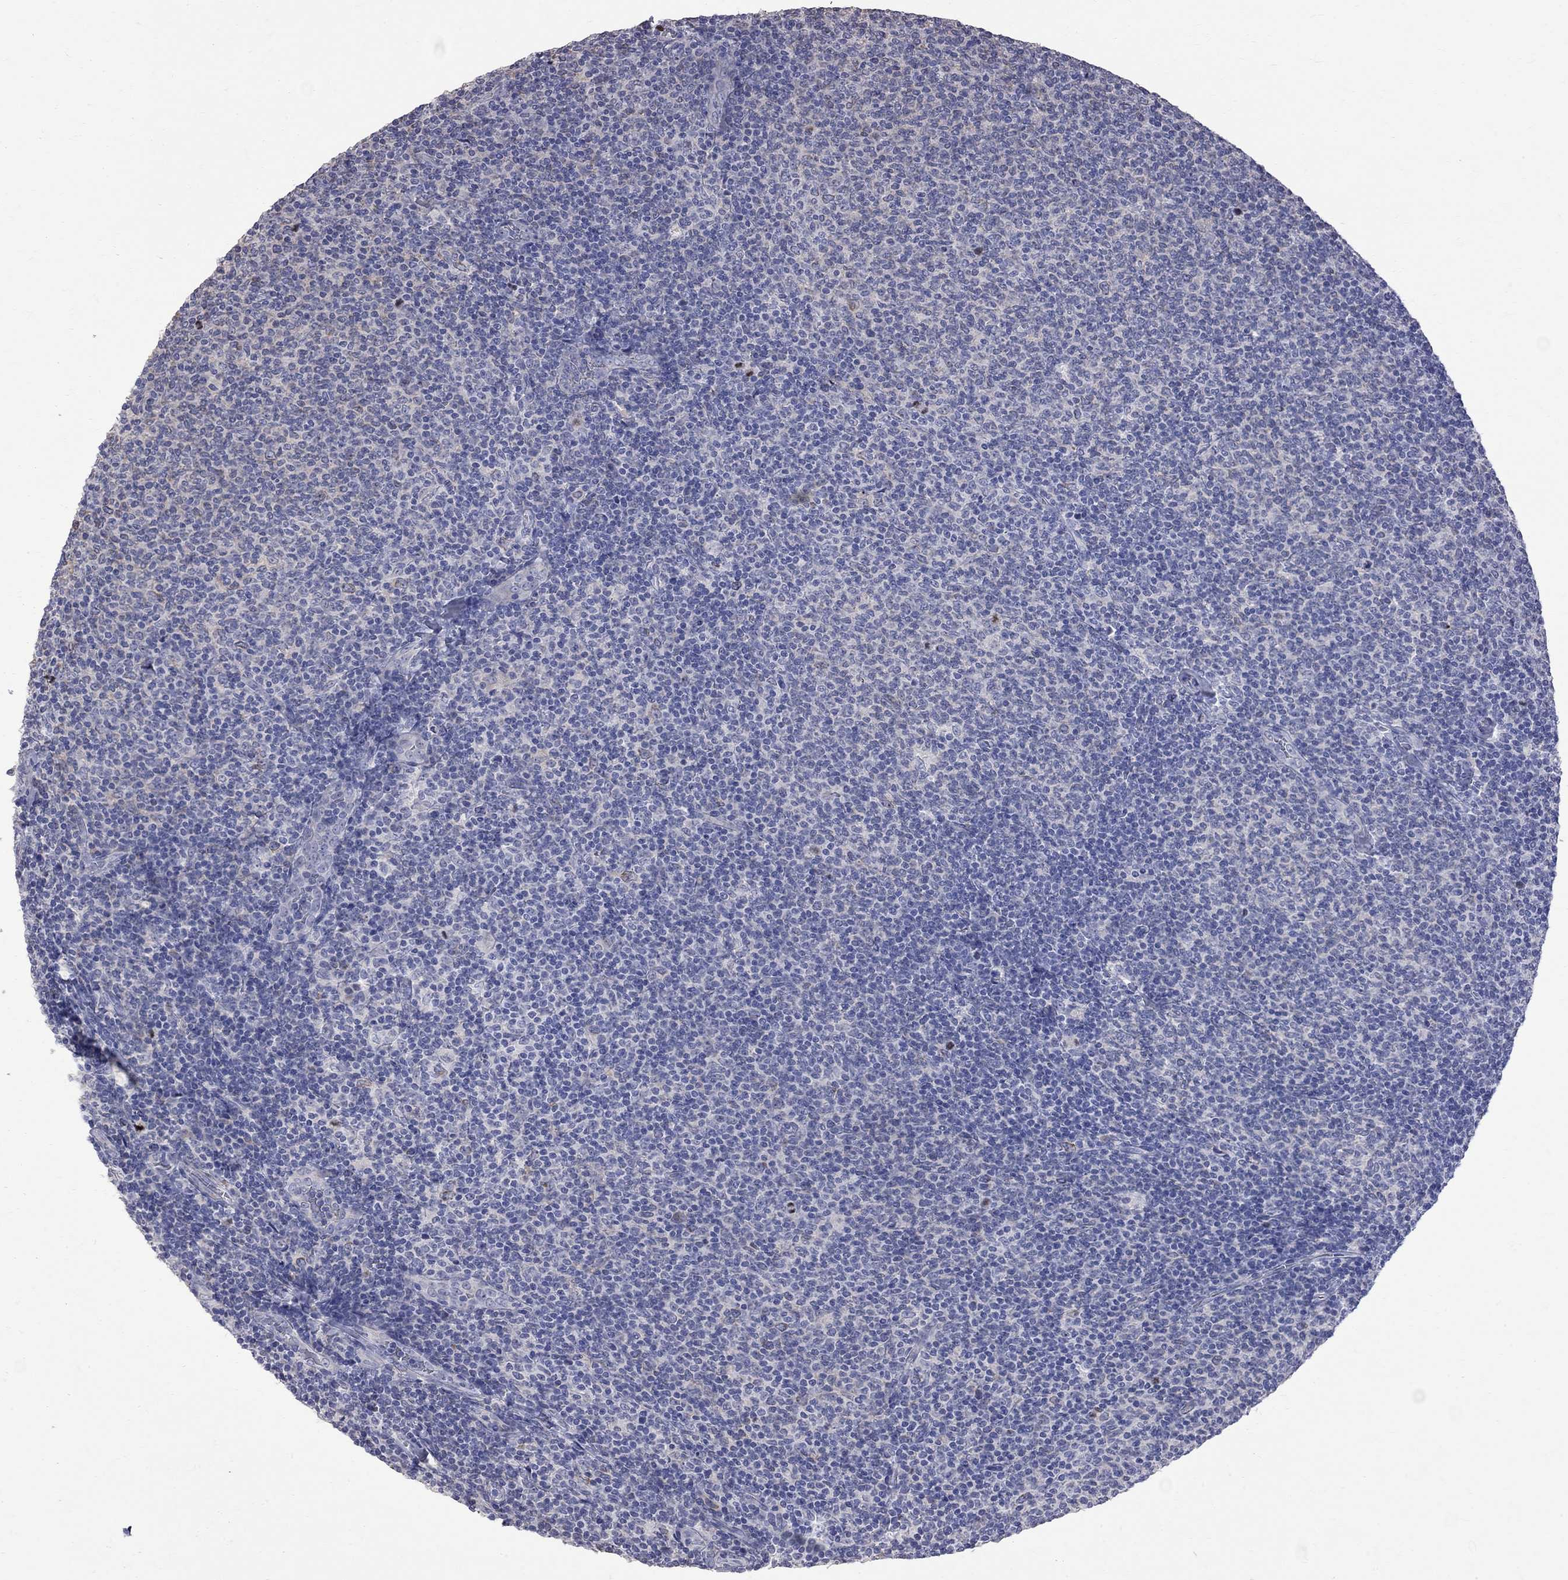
{"staining": {"intensity": "negative", "quantity": "none", "location": "none"}, "tissue": "lymphoma", "cell_type": "Tumor cells", "image_type": "cancer", "snomed": [{"axis": "morphology", "description": "Malignant lymphoma, non-Hodgkin's type, Low grade"}, {"axis": "topography", "description": "Lymph node"}], "caption": "IHC histopathology image of neoplastic tissue: human malignant lymphoma, non-Hodgkin's type (low-grade) stained with DAB (3,3'-diaminobenzidine) demonstrates no significant protein expression in tumor cells.", "gene": "CKAP2", "patient": {"sex": "male", "age": 52}}